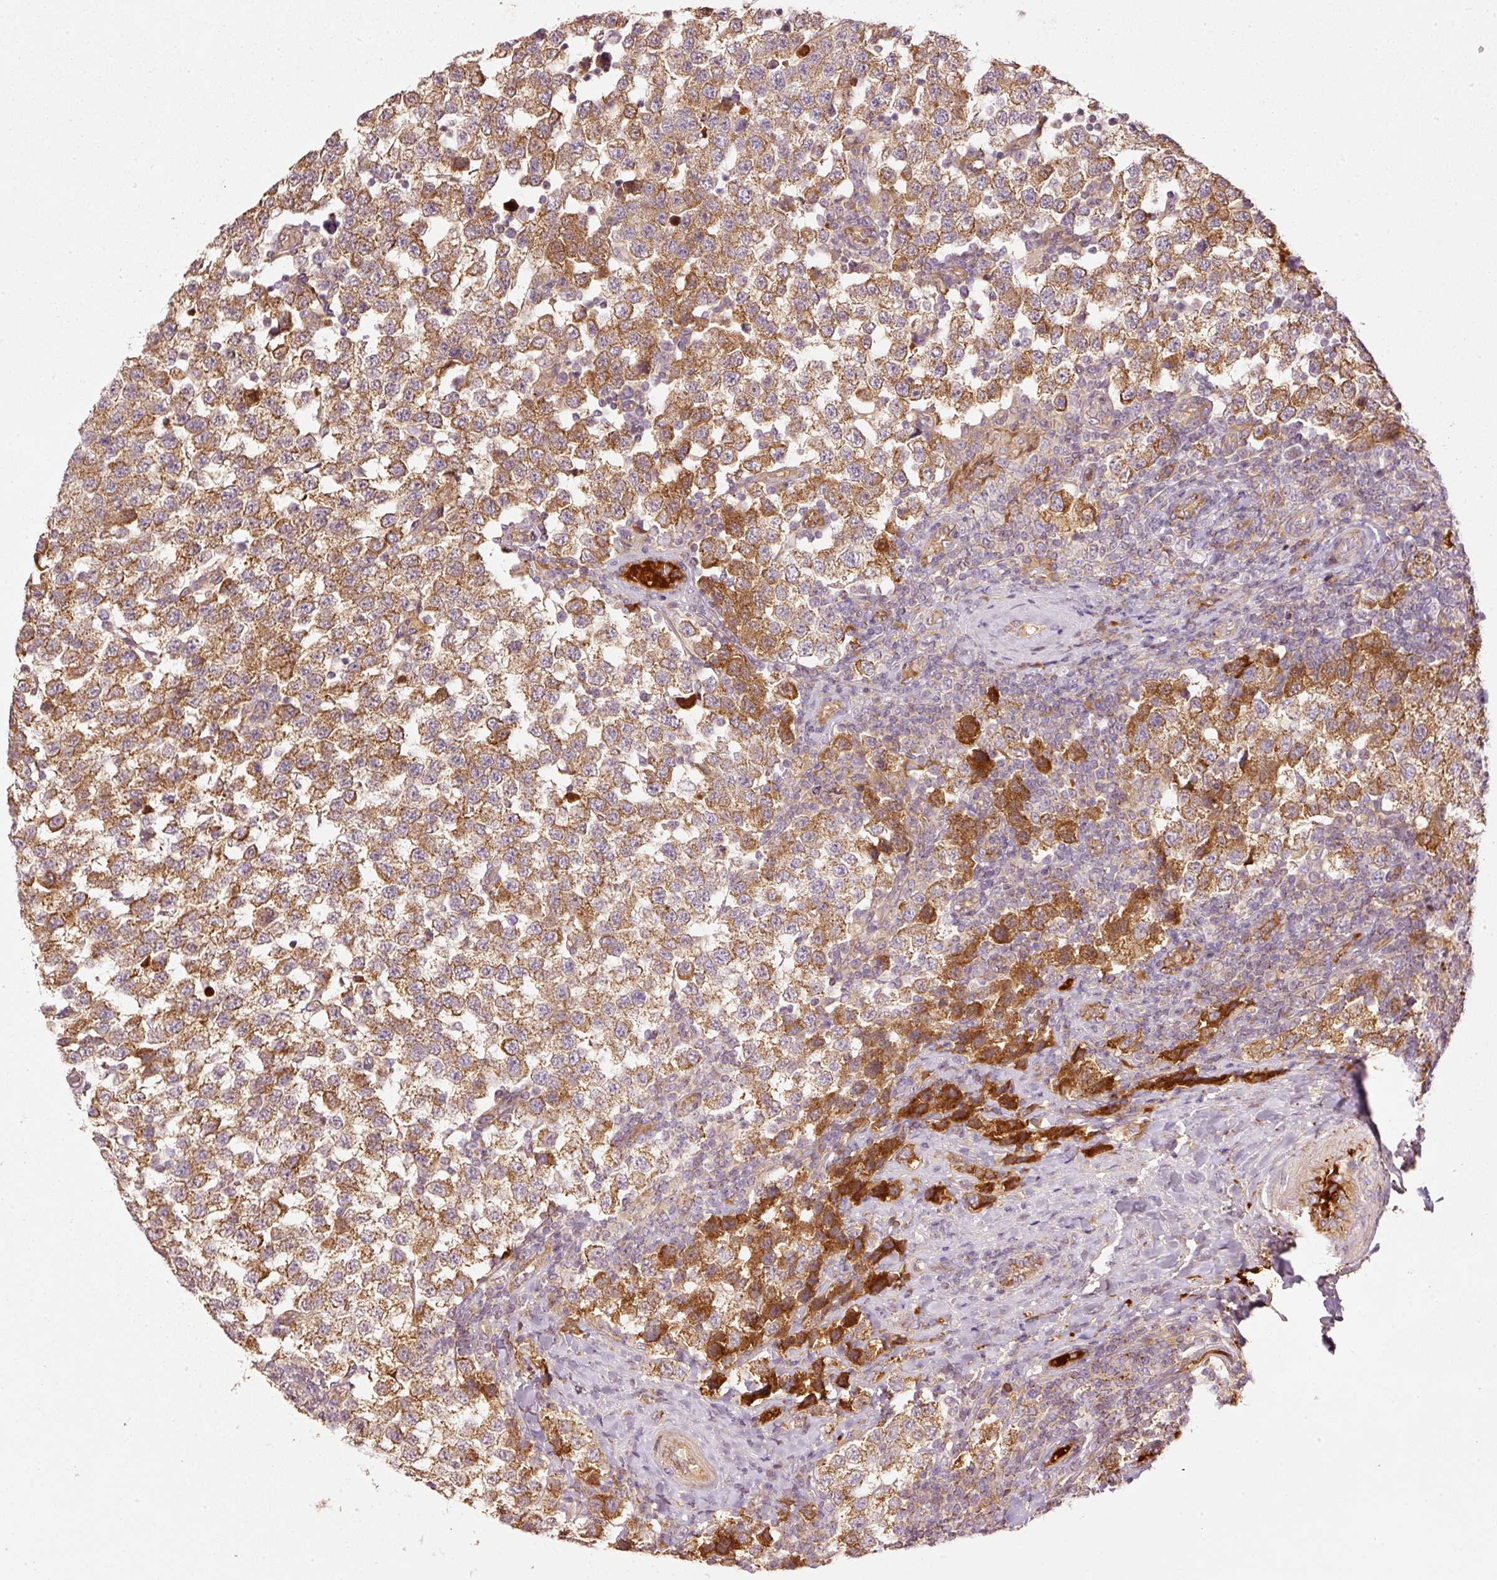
{"staining": {"intensity": "moderate", "quantity": ">75%", "location": "cytoplasmic/membranous"}, "tissue": "testis cancer", "cell_type": "Tumor cells", "image_type": "cancer", "snomed": [{"axis": "morphology", "description": "Seminoma, NOS"}, {"axis": "topography", "description": "Testis"}], "caption": "Immunohistochemical staining of seminoma (testis) reveals moderate cytoplasmic/membranous protein staining in approximately >75% of tumor cells.", "gene": "SERPING1", "patient": {"sex": "male", "age": 34}}